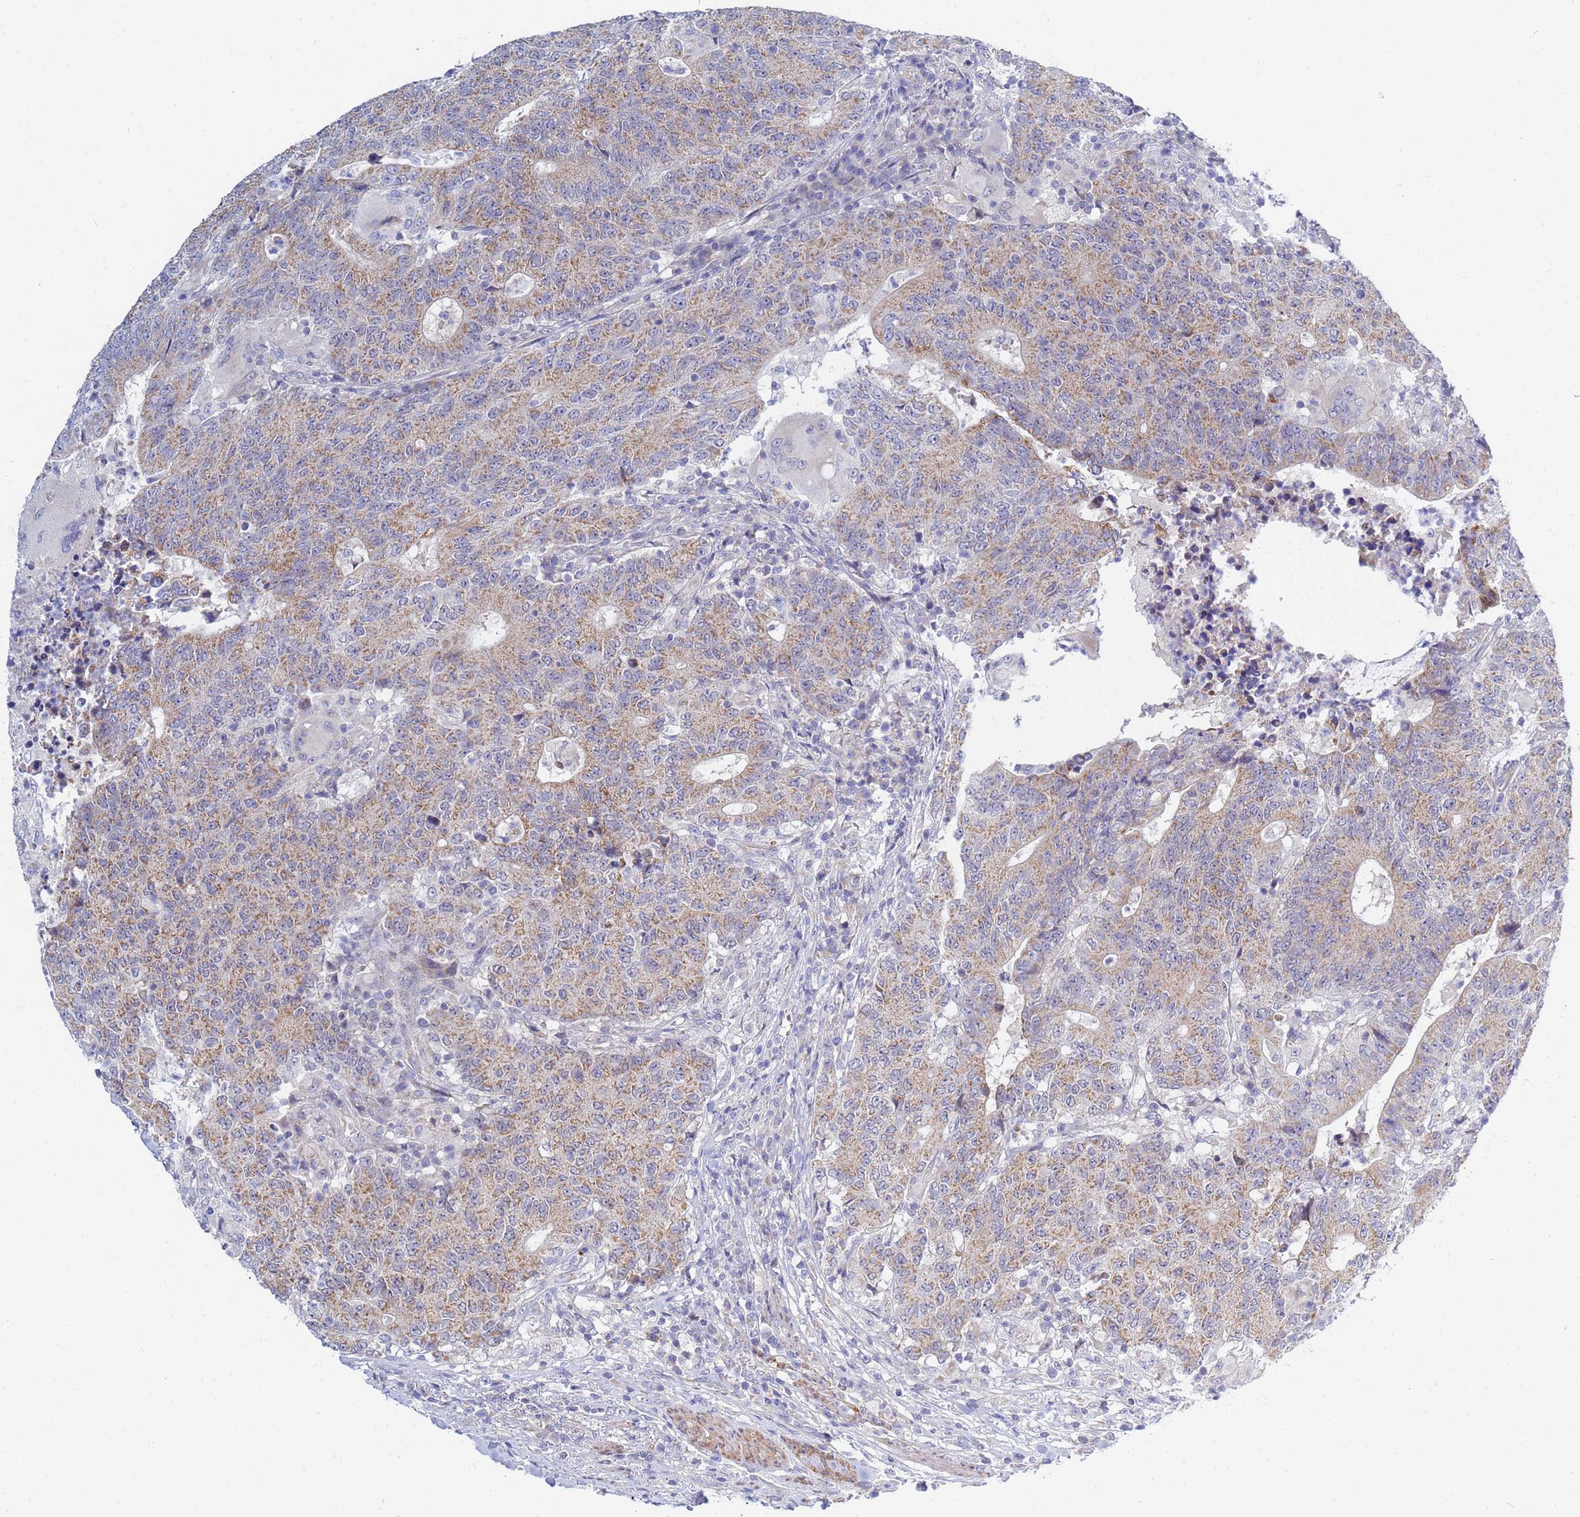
{"staining": {"intensity": "moderate", "quantity": ">75%", "location": "cytoplasmic/membranous"}, "tissue": "colorectal cancer", "cell_type": "Tumor cells", "image_type": "cancer", "snomed": [{"axis": "morphology", "description": "Adenocarcinoma, NOS"}, {"axis": "topography", "description": "Colon"}], "caption": "Colorectal cancer stained with a protein marker demonstrates moderate staining in tumor cells.", "gene": "SDR39U1", "patient": {"sex": "female", "age": 75}}